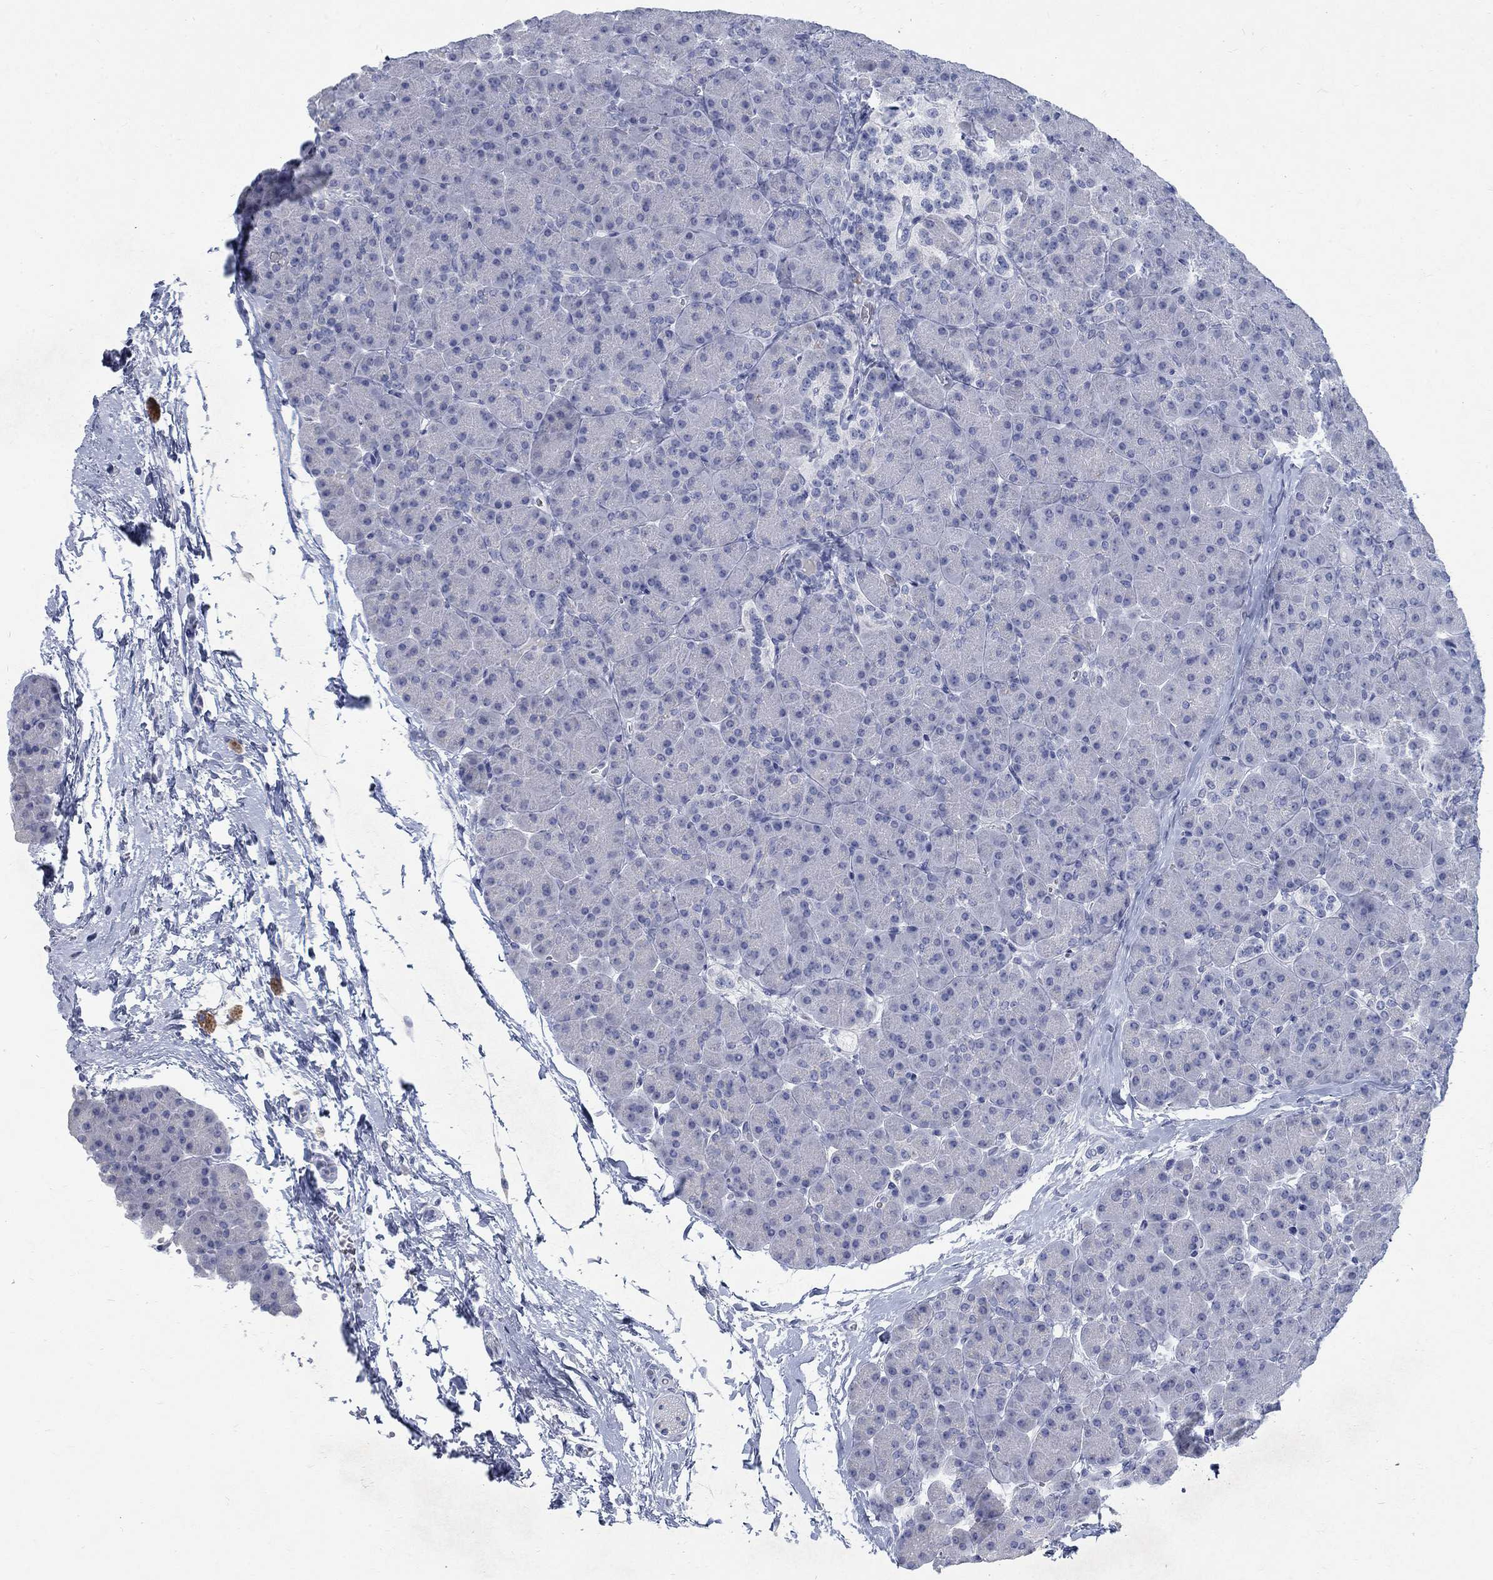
{"staining": {"intensity": "negative", "quantity": "none", "location": "none"}, "tissue": "pancreas", "cell_type": "Exocrine glandular cells", "image_type": "normal", "snomed": [{"axis": "morphology", "description": "Normal tissue, NOS"}, {"axis": "topography", "description": "Pancreas"}], "caption": "DAB (3,3'-diaminobenzidine) immunohistochemical staining of normal human pancreas displays no significant expression in exocrine glandular cells. (DAB immunohistochemistry with hematoxylin counter stain).", "gene": "RFTN2", "patient": {"sex": "female", "age": 44}}